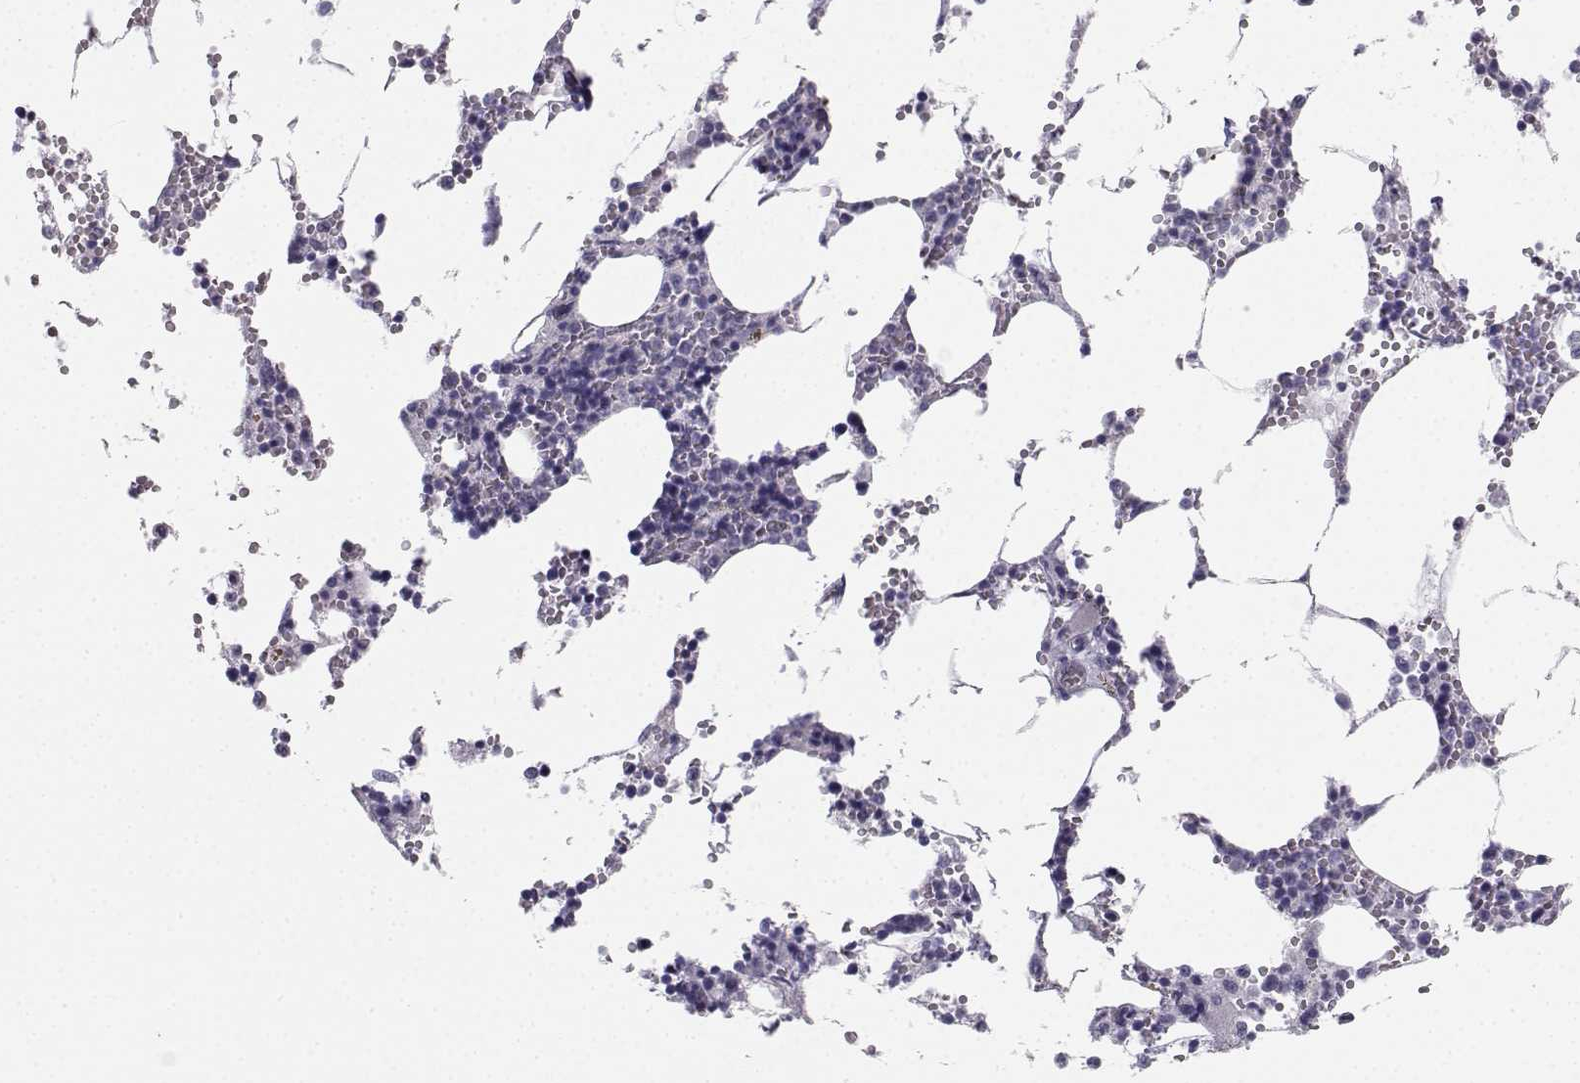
{"staining": {"intensity": "negative", "quantity": "none", "location": "none"}, "tissue": "bone marrow", "cell_type": "Hematopoietic cells", "image_type": "normal", "snomed": [{"axis": "morphology", "description": "Normal tissue, NOS"}, {"axis": "topography", "description": "Bone marrow"}], "caption": "DAB (3,3'-diaminobenzidine) immunohistochemical staining of unremarkable human bone marrow reveals no significant staining in hematopoietic cells.", "gene": "SYCE1", "patient": {"sex": "male", "age": 54}}